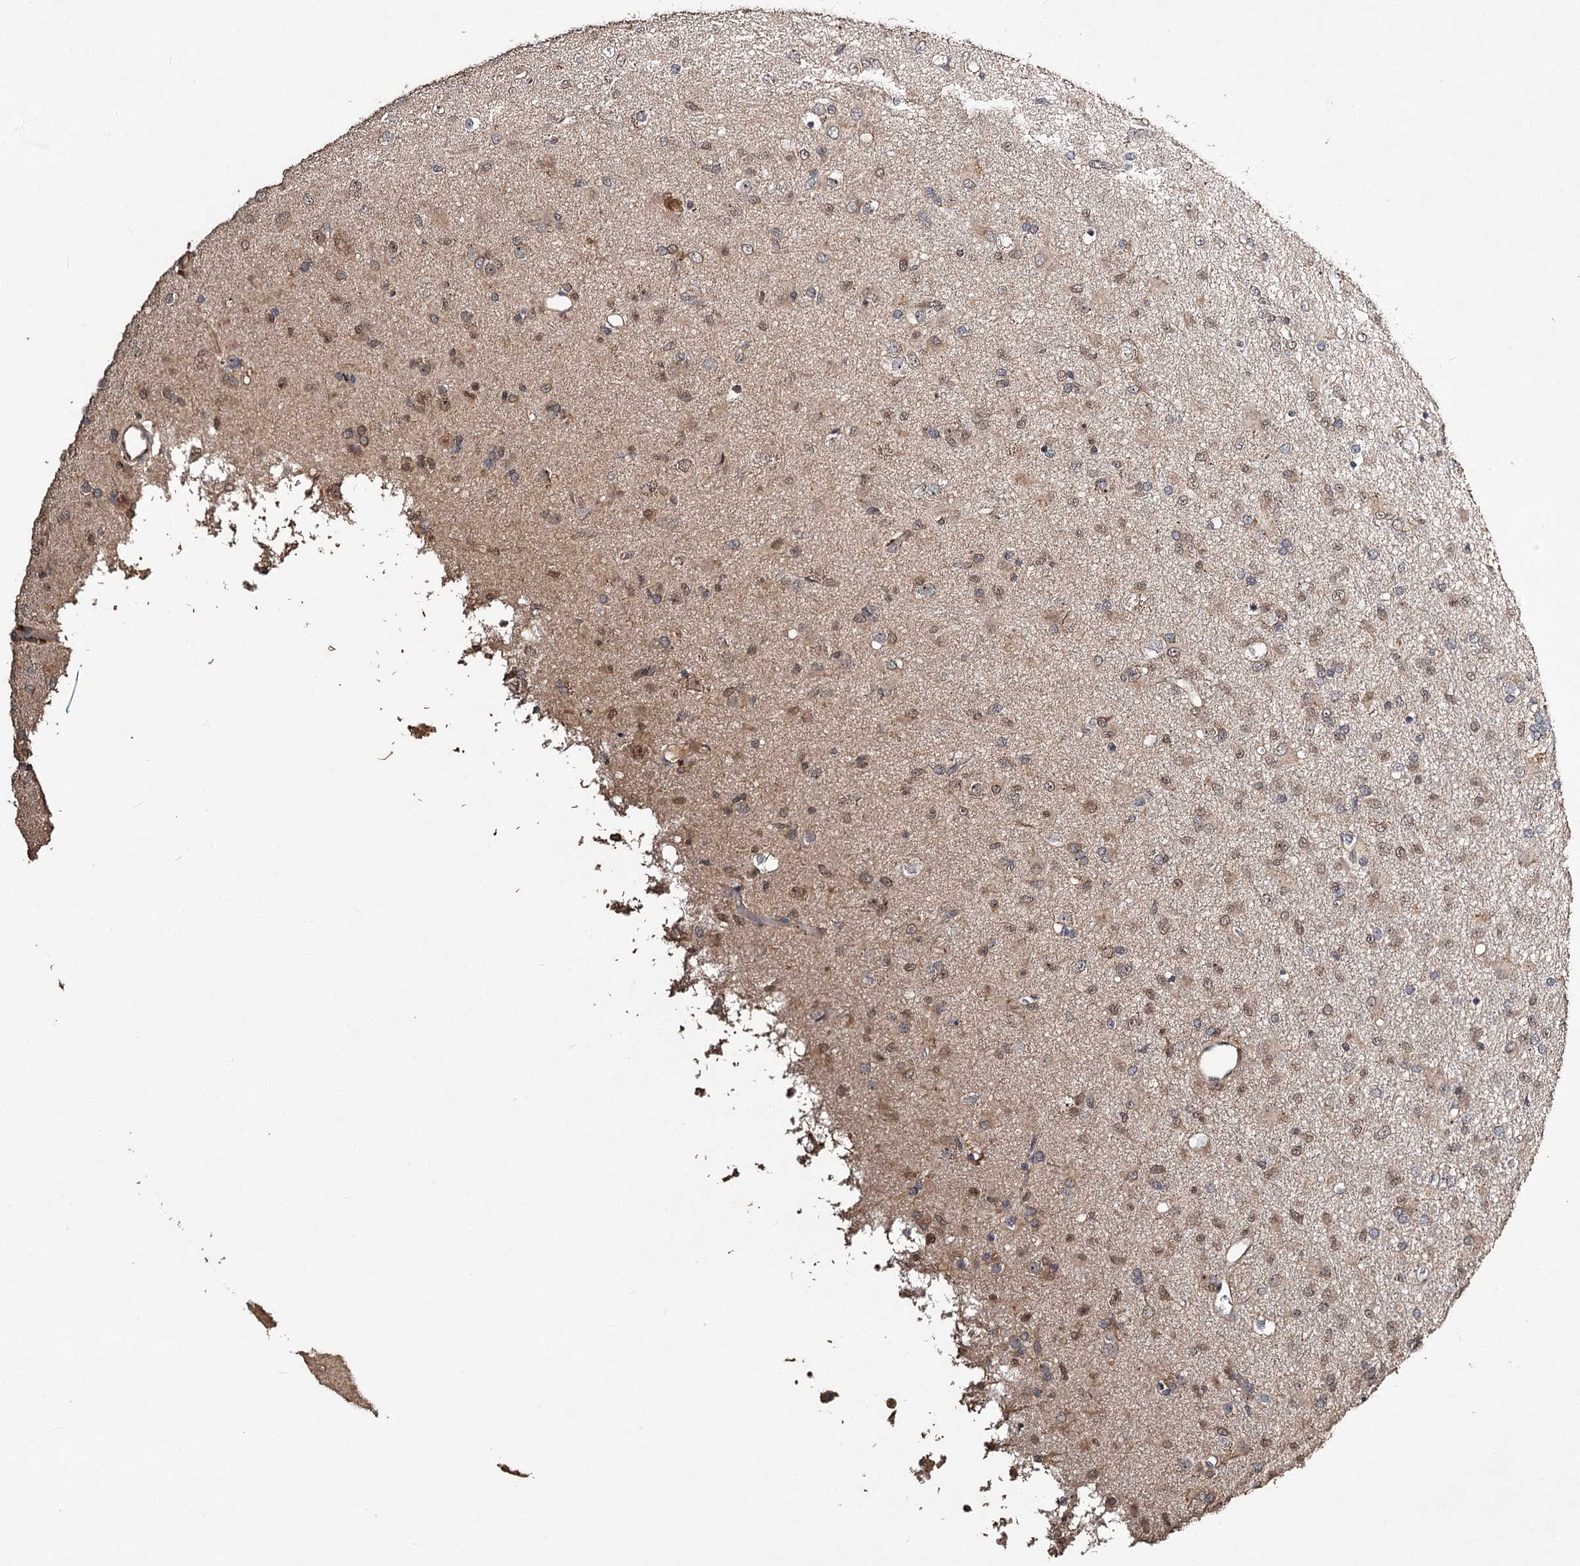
{"staining": {"intensity": "weak", "quantity": "25%-75%", "location": "nuclear"}, "tissue": "glioma", "cell_type": "Tumor cells", "image_type": "cancer", "snomed": [{"axis": "morphology", "description": "Glioma, malignant, Low grade"}, {"axis": "topography", "description": "Brain"}], "caption": "Immunohistochemical staining of glioma shows low levels of weak nuclear protein positivity in approximately 25%-75% of tumor cells.", "gene": "NOPCHAP1", "patient": {"sex": "male", "age": 65}}